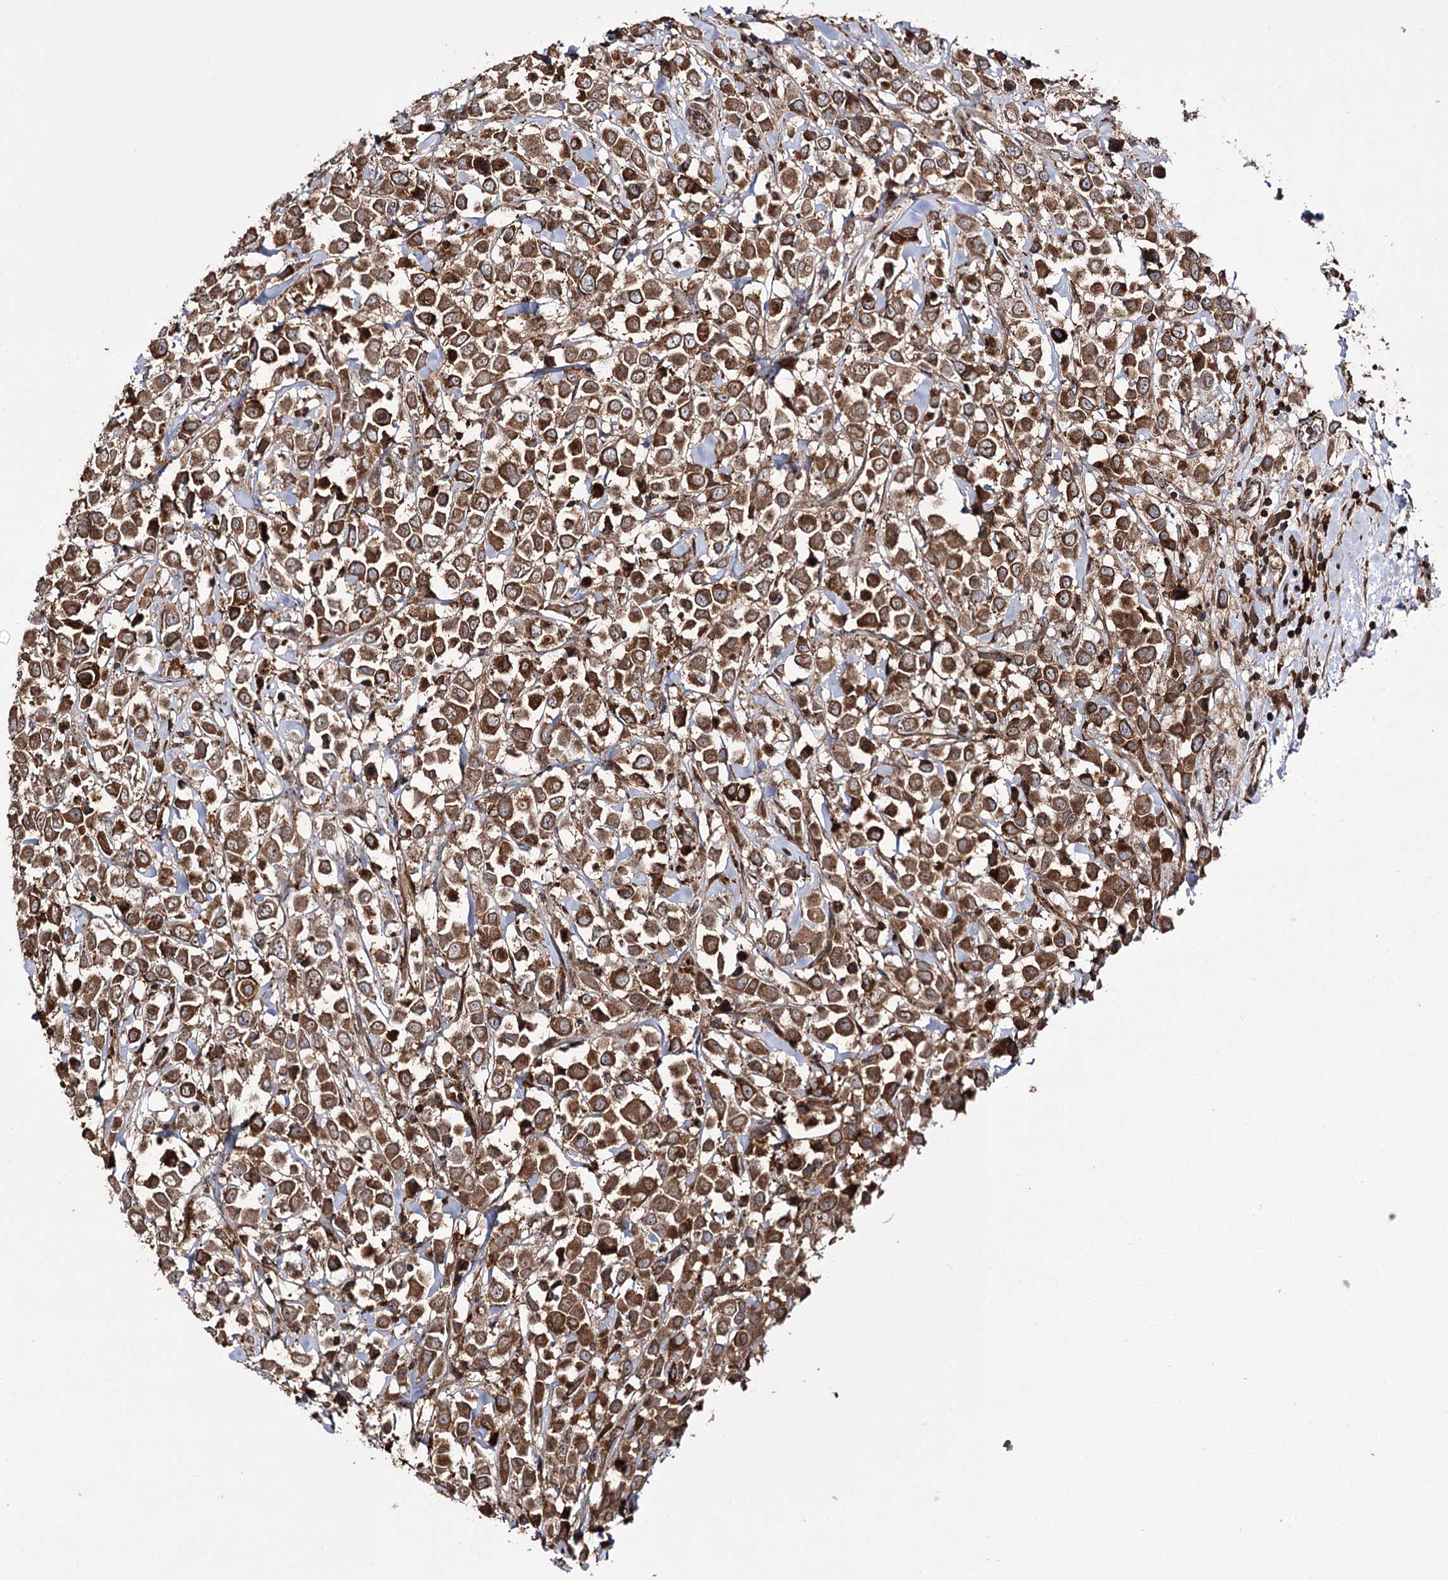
{"staining": {"intensity": "strong", "quantity": ">75%", "location": "cytoplasmic/membranous"}, "tissue": "breast cancer", "cell_type": "Tumor cells", "image_type": "cancer", "snomed": [{"axis": "morphology", "description": "Duct carcinoma"}, {"axis": "topography", "description": "Breast"}], "caption": "This is an image of immunohistochemistry (IHC) staining of breast cancer, which shows strong expression in the cytoplasmic/membranous of tumor cells.", "gene": "DHX29", "patient": {"sex": "female", "age": 61}}